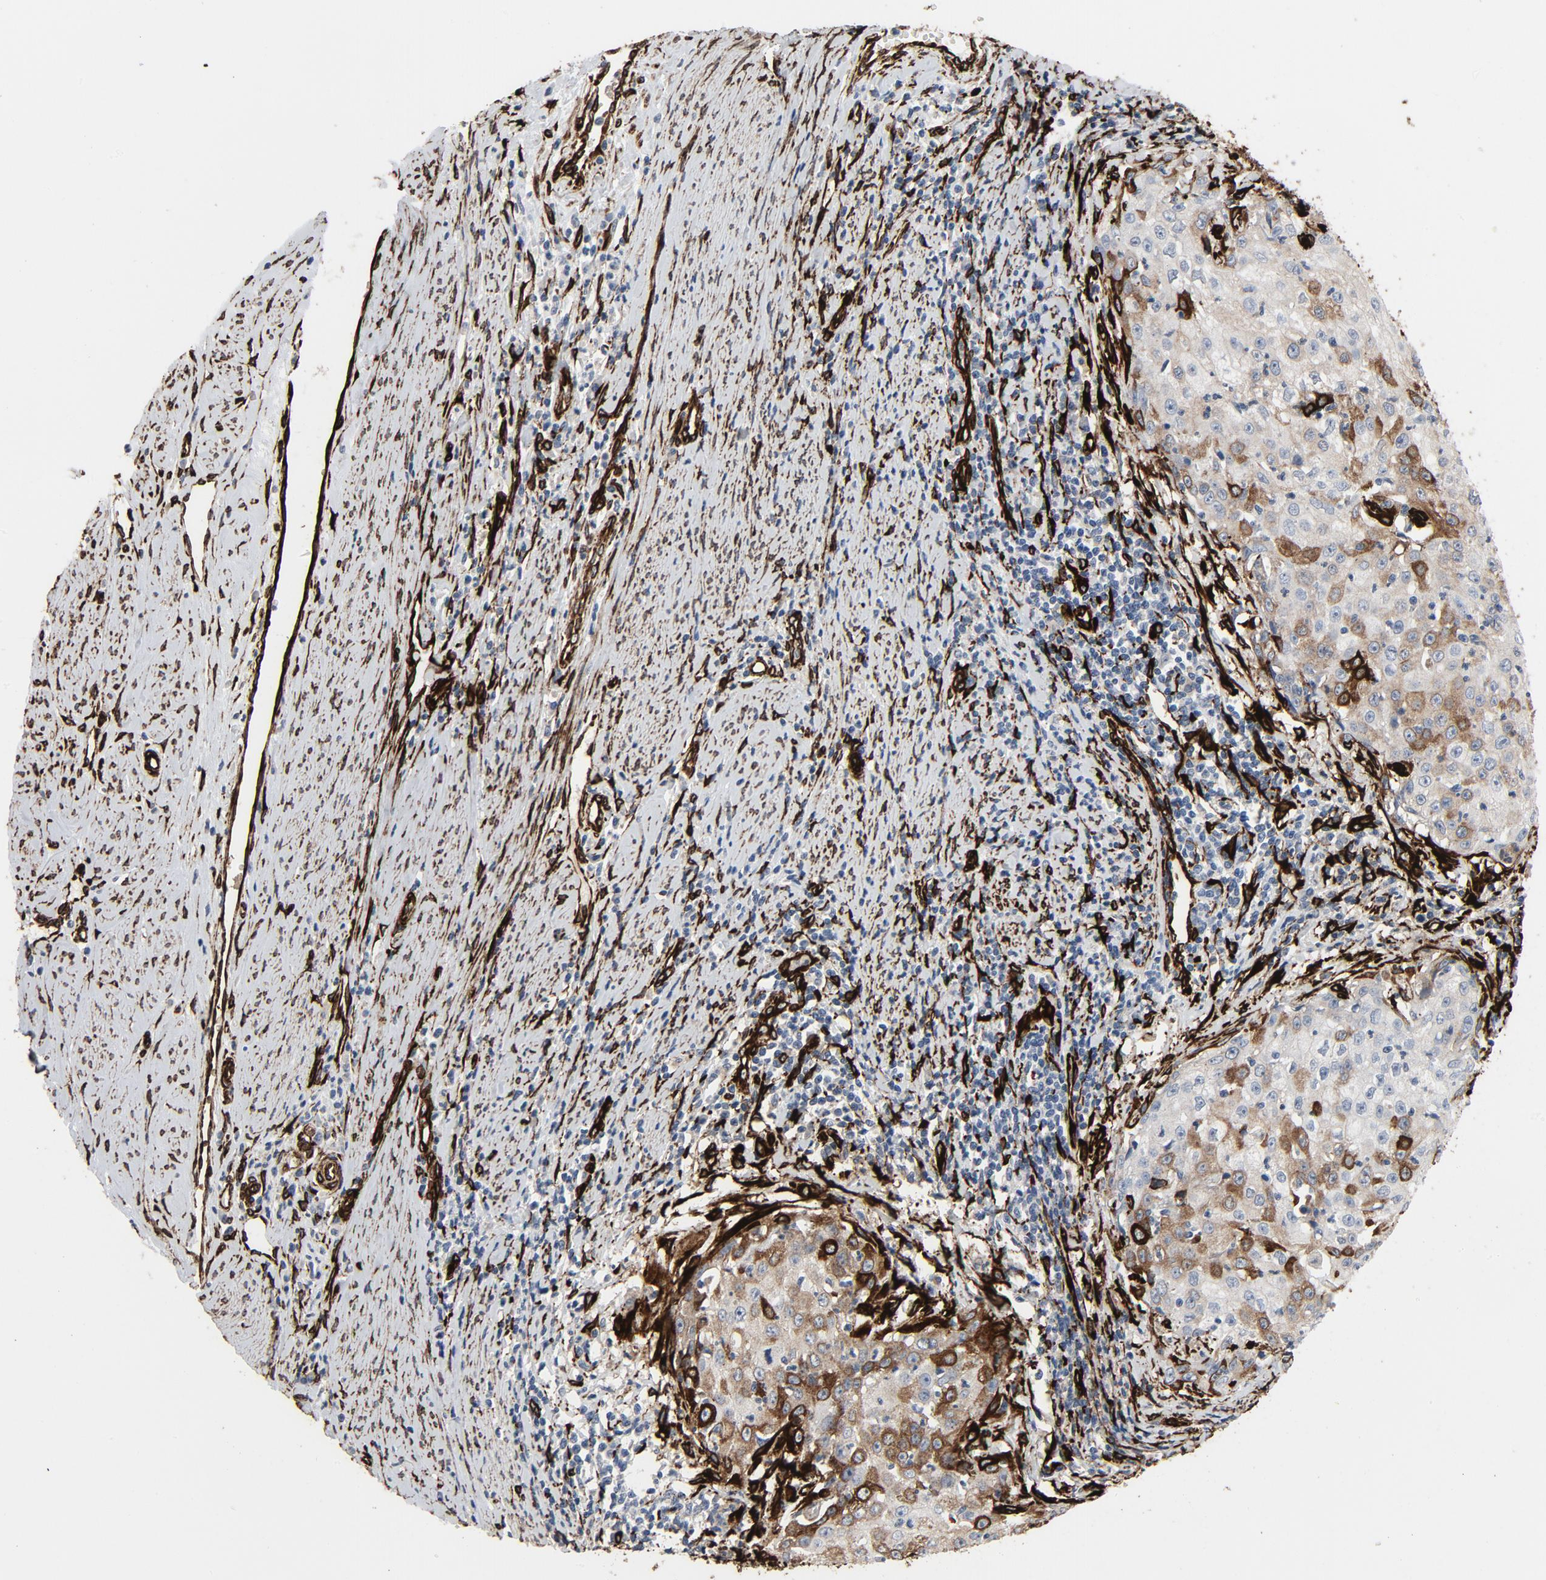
{"staining": {"intensity": "moderate", "quantity": ">75%", "location": "cytoplasmic/membranous"}, "tissue": "cervical cancer", "cell_type": "Tumor cells", "image_type": "cancer", "snomed": [{"axis": "morphology", "description": "Squamous cell carcinoma, NOS"}, {"axis": "topography", "description": "Cervix"}], "caption": "A brown stain labels moderate cytoplasmic/membranous staining of a protein in squamous cell carcinoma (cervical) tumor cells.", "gene": "SERPINH1", "patient": {"sex": "female", "age": 34}}